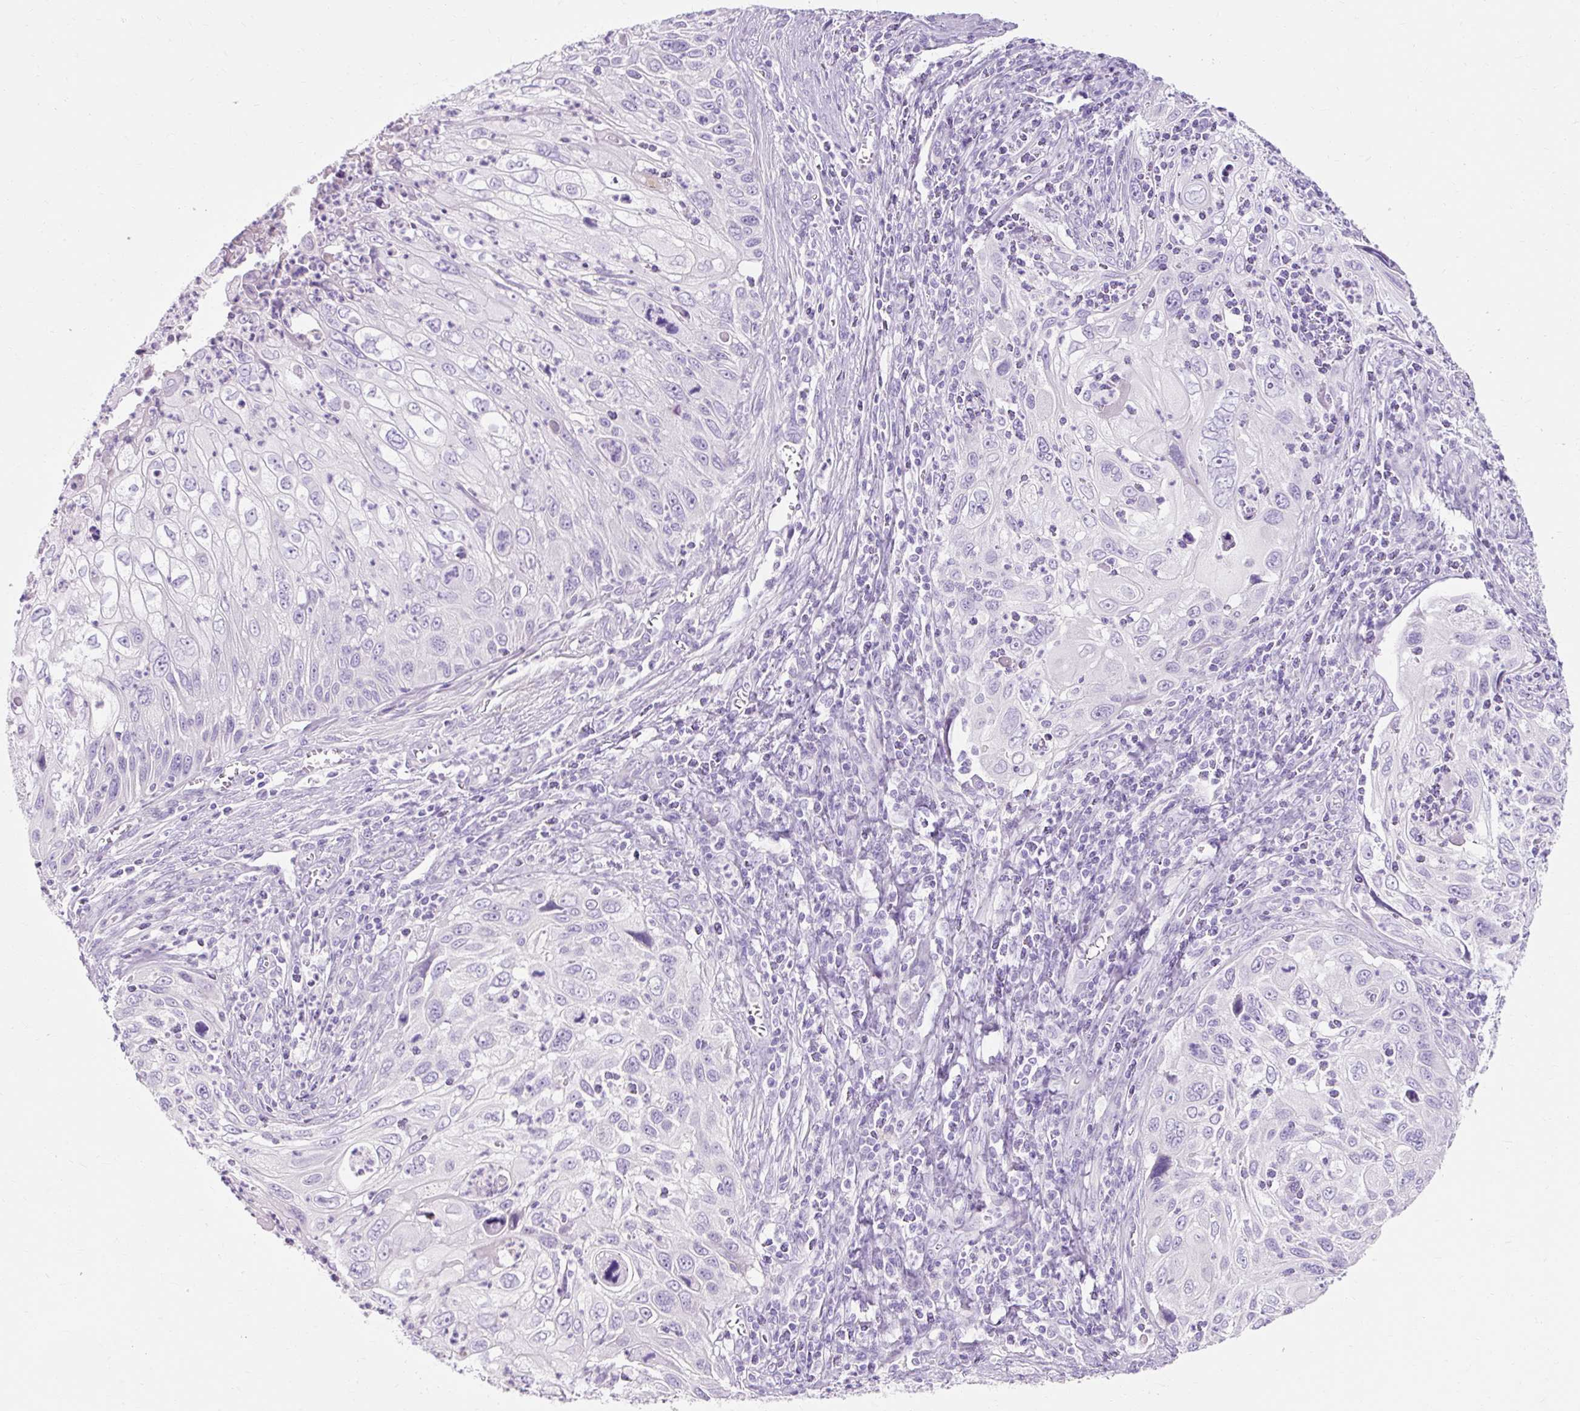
{"staining": {"intensity": "negative", "quantity": "none", "location": "none"}, "tissue": "cervical cancer", "cell_type": "Tumor cells", "image_type": "cancer", "snomed": [{"axis": "morphology", "description": "Squamous cell carcinoma, NOS"}, {"axis": "topography", "description": "Cervix"}], "caption": "An immunohistochemistry (IHC) histopathology image of cervical squamous cell carcinoma is shown. There is no staining in tumor cells of cervical squamous cell carcinoma.", "gene": "TMEM213", "patient": {"sex": "female", "age": 70}}